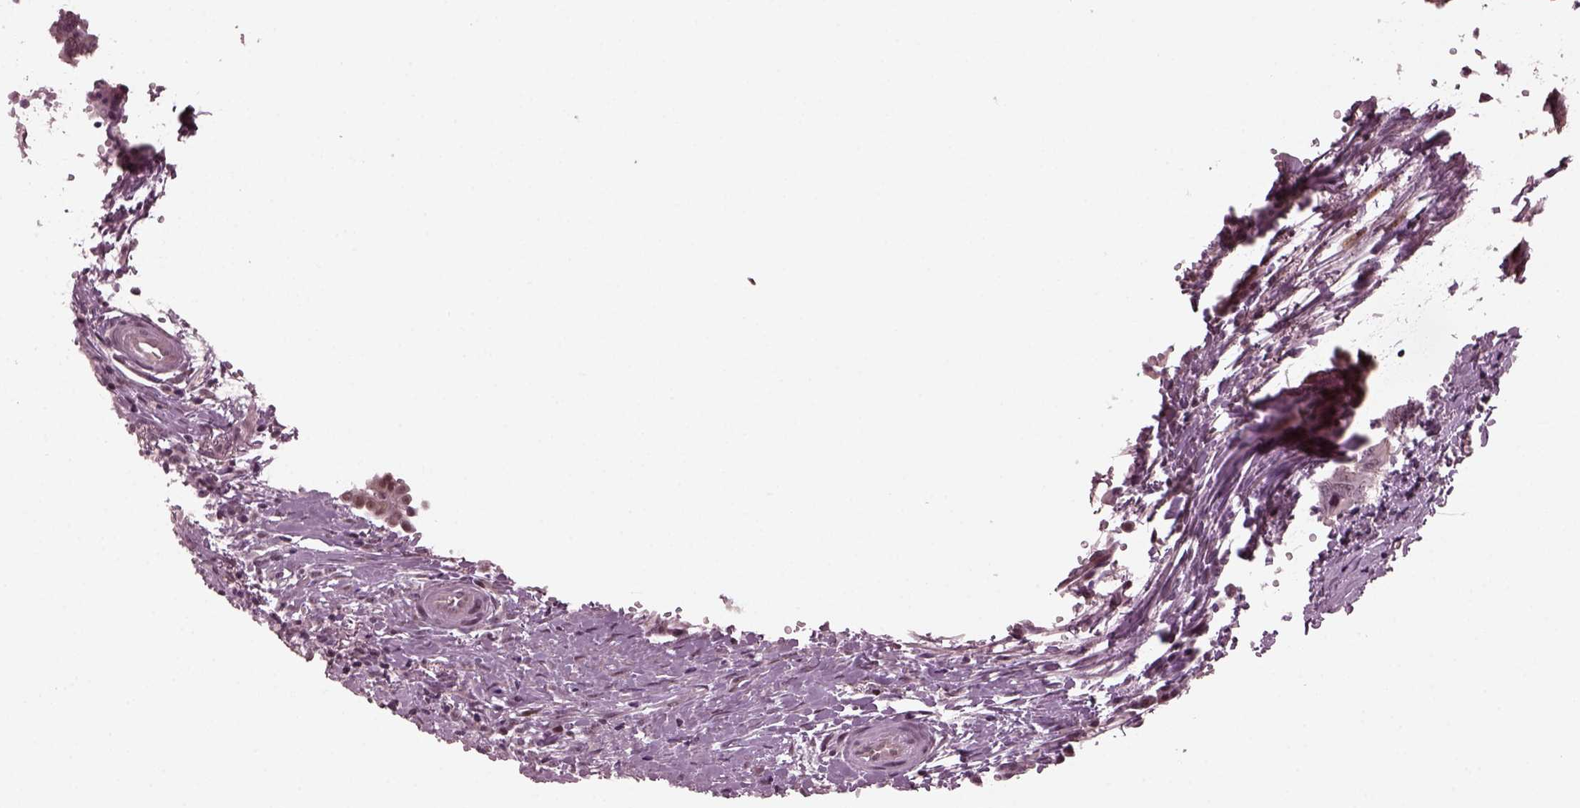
{"staining": {"intensity": "weak", "quantity": "<25%", "location": "nuclear"}, "tissue": "colorectal cancer", "cell_type": "Tumor cells", "image_type": "cancer", "snomed": [{"axis": "morphology", "description": "Adenocarcinoma, NOS"}, {"axis": "topography", "description": "Colon"}], "caption": "Tumor cells show no significant protein staining in colorectal adenocarcinoma.", "gene": "TRIB3", "patient": {"sex": "female", "age": 82}}